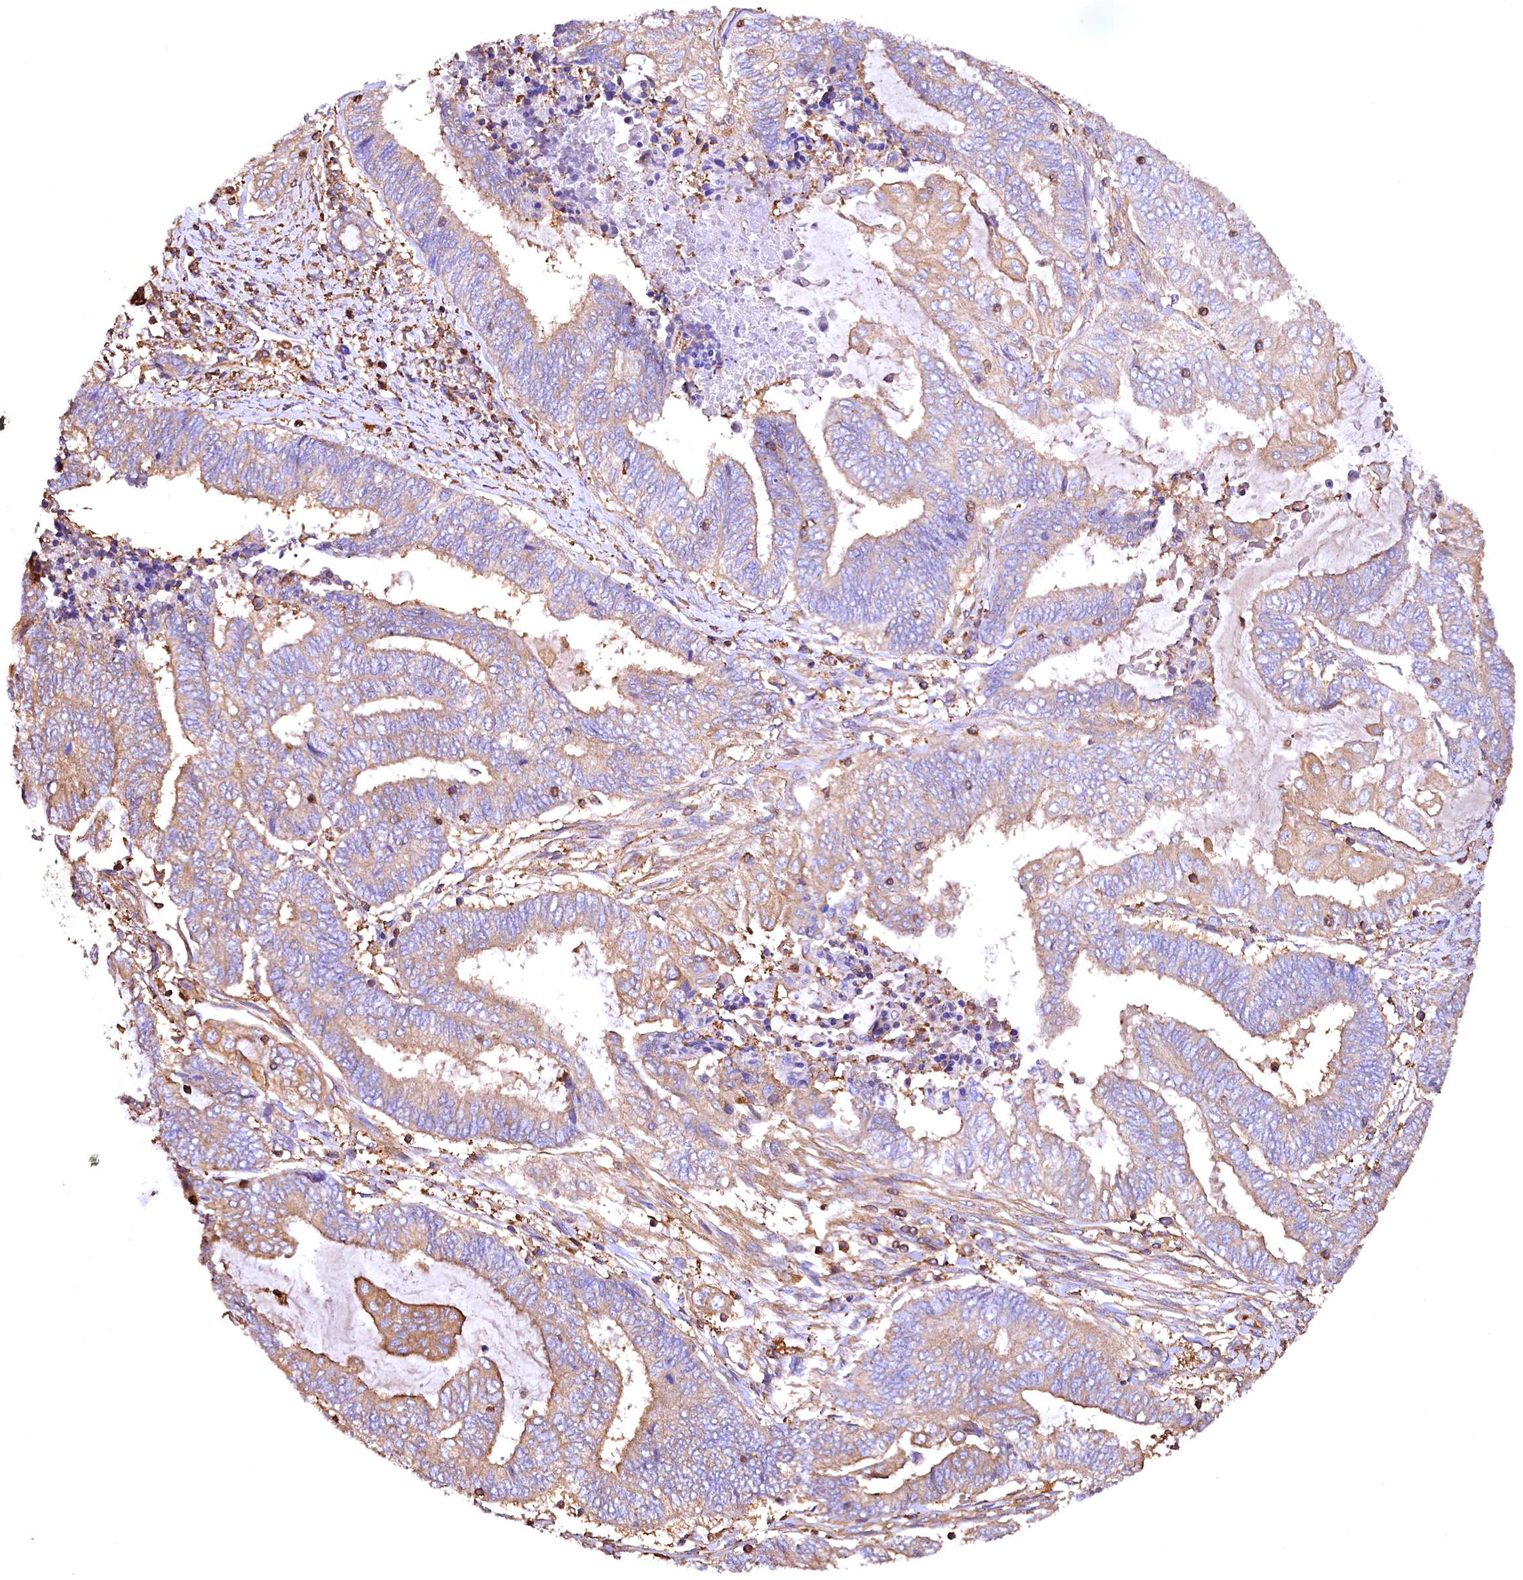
{"staining": {"intensity": "moderate", "quantity": "<25%", "location": "cytoplasmic/membranous"}, "tissue": "endometrial cancer", "cell_type": "Tumor cells", "image_type": "cancer", "snomed": [{"axis": "morphology", "description": "Adenocarcinoma, NOS"}, {"axis": "topography", "description": "Uterus"}, {"axis": "topography", "description": "Endometrium"}], "caption": "A high-resolution histopathology image shows immunohistochemistry staining of endometrial cancer, which displays moderate cytoplasmic/membranous expression in approximately <25% of tumor cells. (DAB IHC, brown staining for protein, blue staining for nuclei).", "gene": "RARS2", "patient": {"sex": "female", "age": 70}}